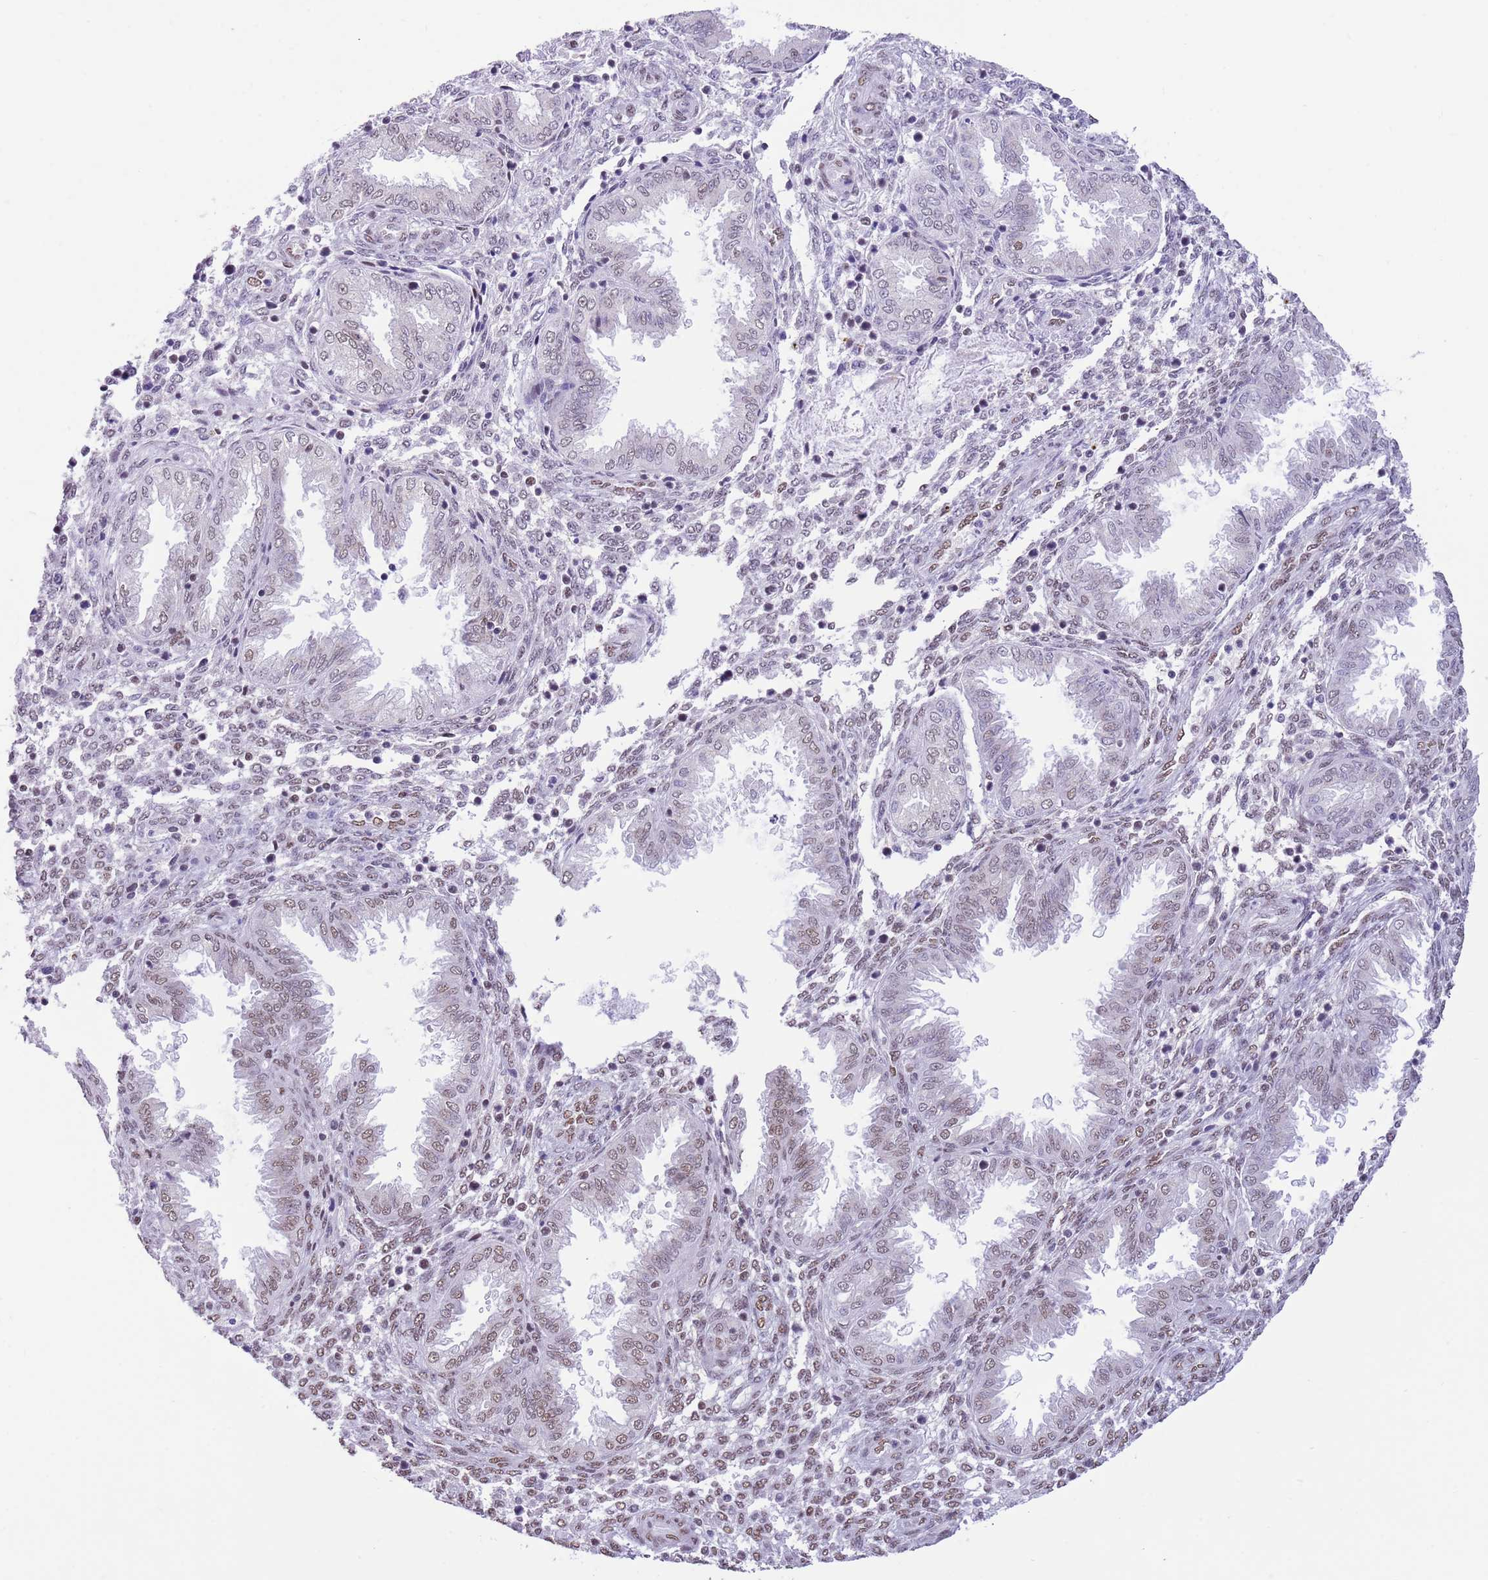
{"staining": {"intensity": "negative", "quantity": "none", "location": "none"}, "tissue": "endometrium", "cell_type": "Cells in endometrial stroma", "image_type": "normal", "snomed": [{"axis": "morphology", "description": "Normal tissue, NOS"}, {"axis": "topography", "description": "Endometrium"}], "caption": "Immunohistochemistry (IHC) micrograph of benign endometrium stained for a protein (brown), which shows no expression in cells in endometrial stroma.", "gene": "TRIM32", "patient": {"sex": "female", "age": 33}}